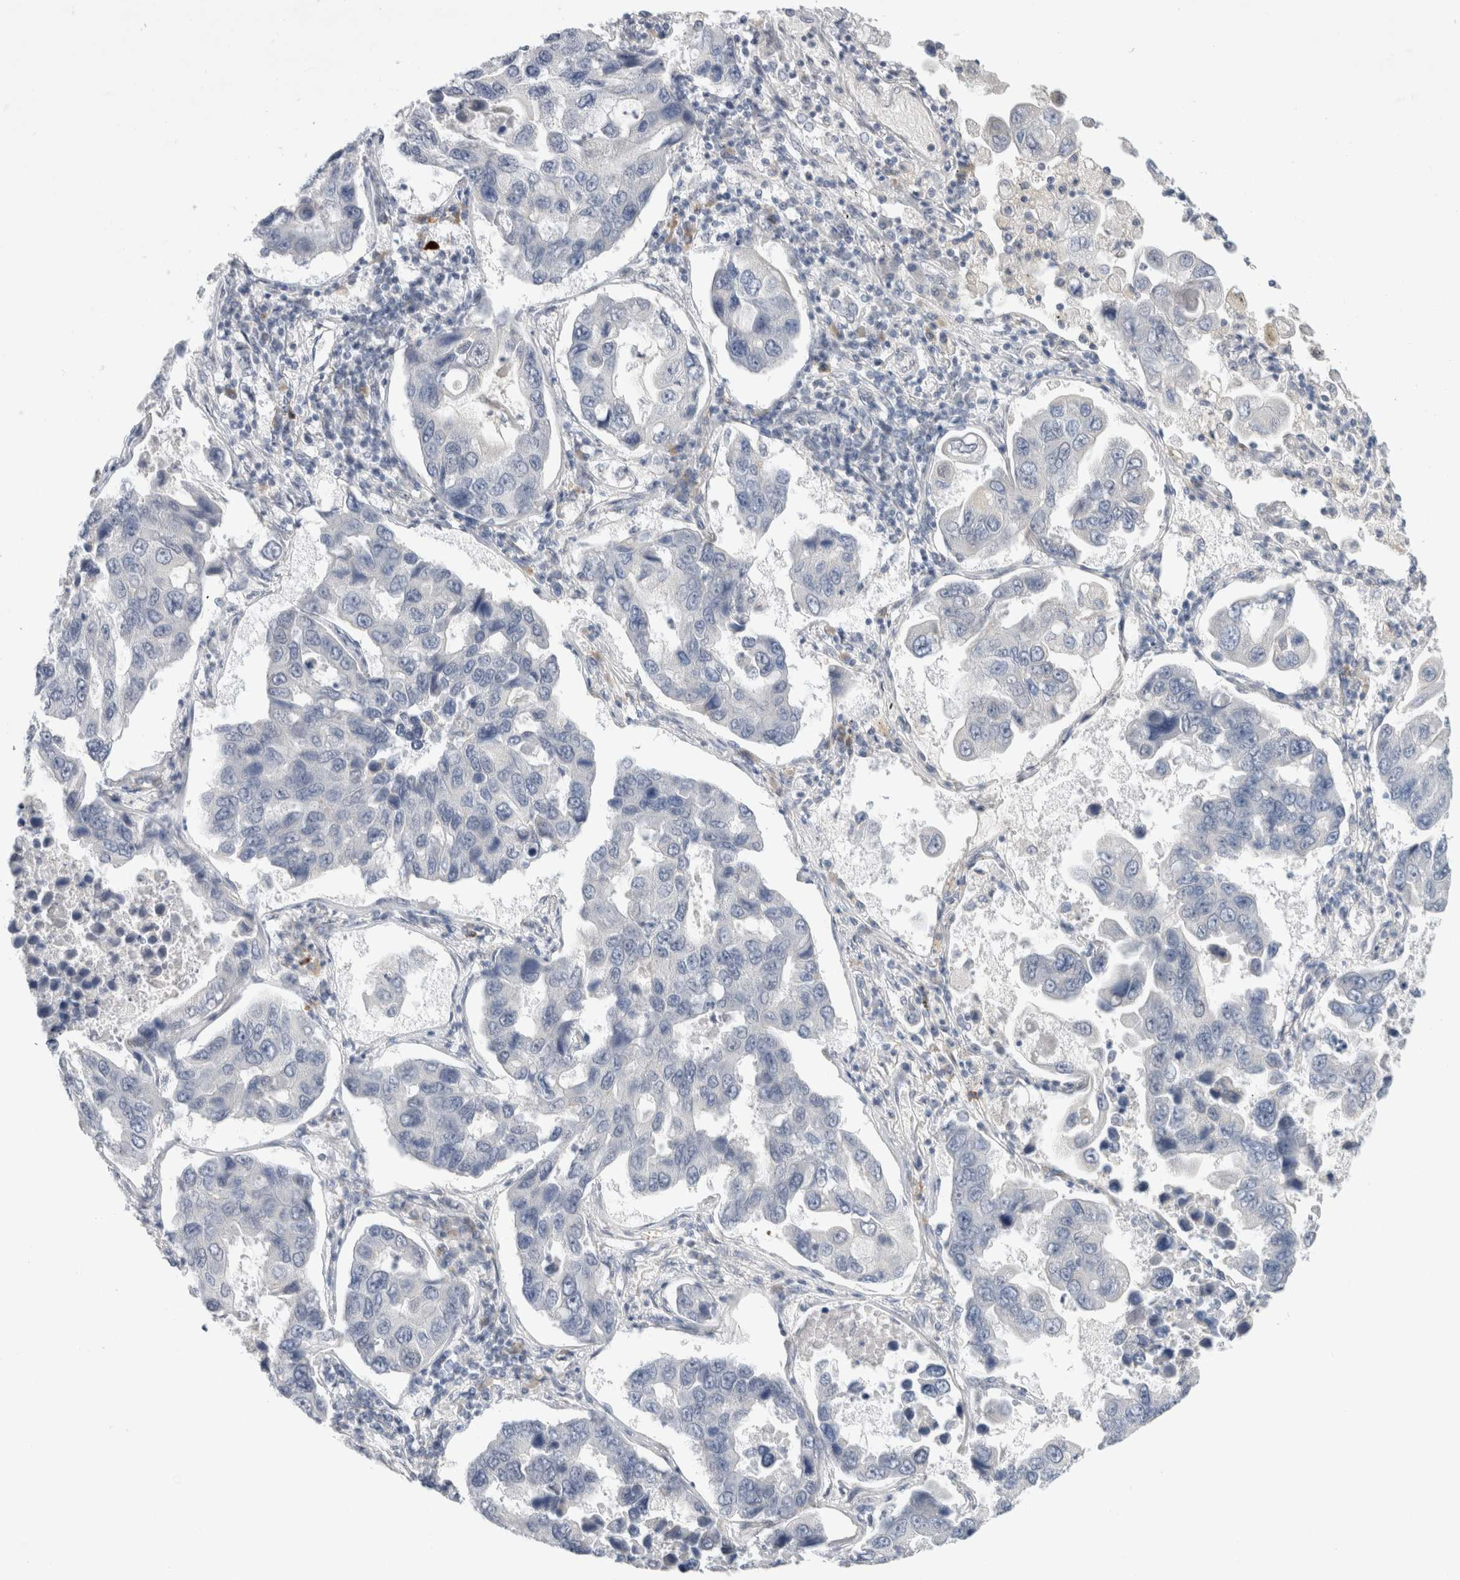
{"staining": {"intensity": "negative", "quantity": "none", "location": "none"}, "tissue": "lung cancer", "cell_type": "Tumor cells", "image_type": "cancer", "snomed": [{"axis": "morphology", "description": "Adenocarcinoma, NOS"}, {"axis": "topography", "description": "Lung"}], "caption": "Human lung cancer (adenocarcinoma) stained for a protein using immunohistochemistry demonstrates no staining in tumor cells.", "gene": "SLC22A12", "patient": {"sex": "male", "age": 64}}